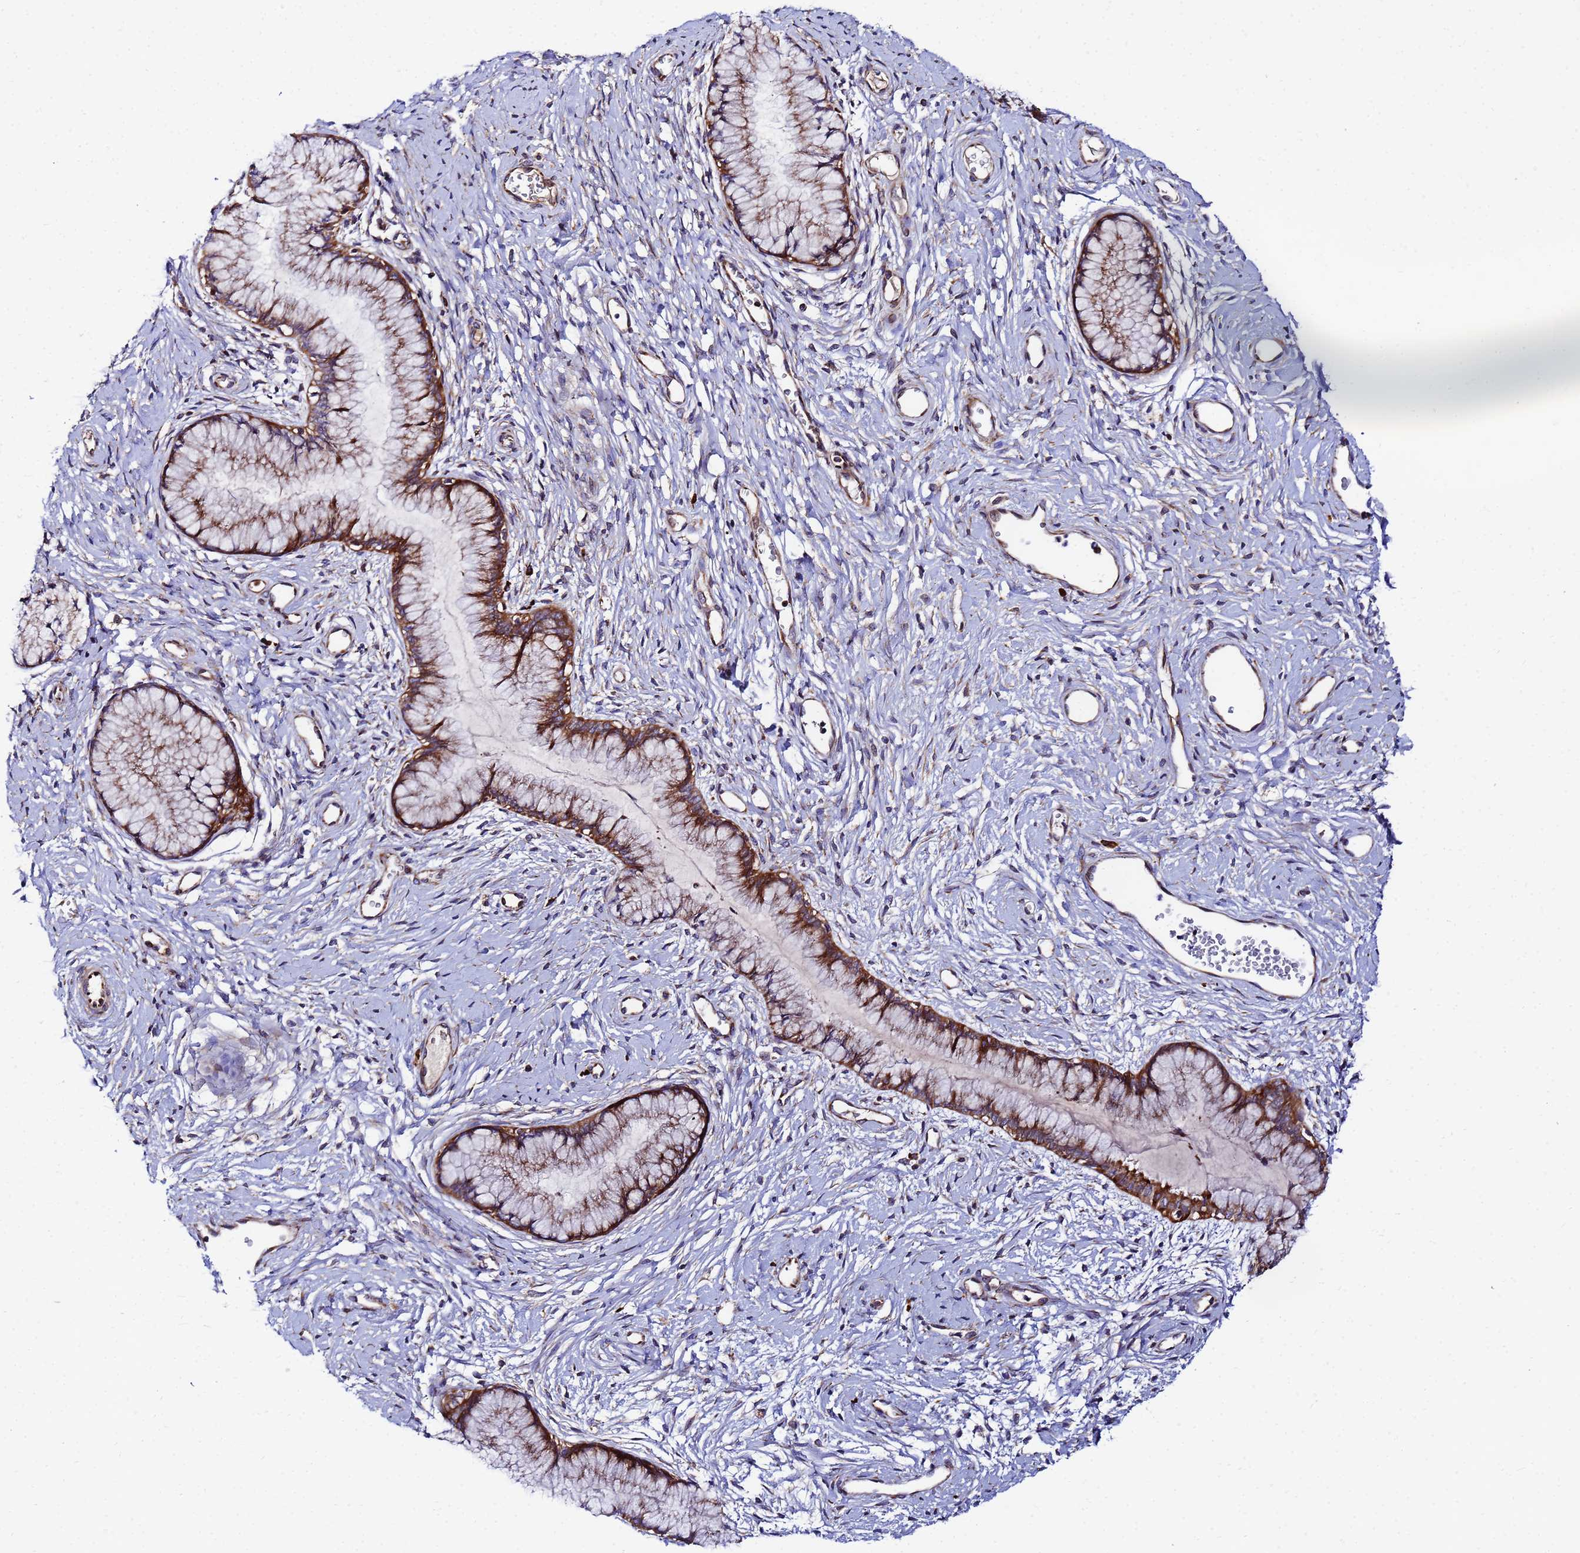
{"staining": {"intensity": "strong", "quantity": ">75%", "location": "cytoplasmic/membranous"}, "tissue": "cervix", "cell_type": "Glandular cells", "image_type": "normal", "snomed": [{"axis": "morphology", "description": "Normal tissue, NOS"}, {"axis": "topography", "description": "Cervix"}], "caption": "Glandular cells demonstrate high levels of strong cytoplasmic/membranous expression in about >75% of cells in benign cervix. (IHC, brightfield microscopy, high magnification).", "gene": "POM121C", "patient": {"sex": "female", "age": 42}}